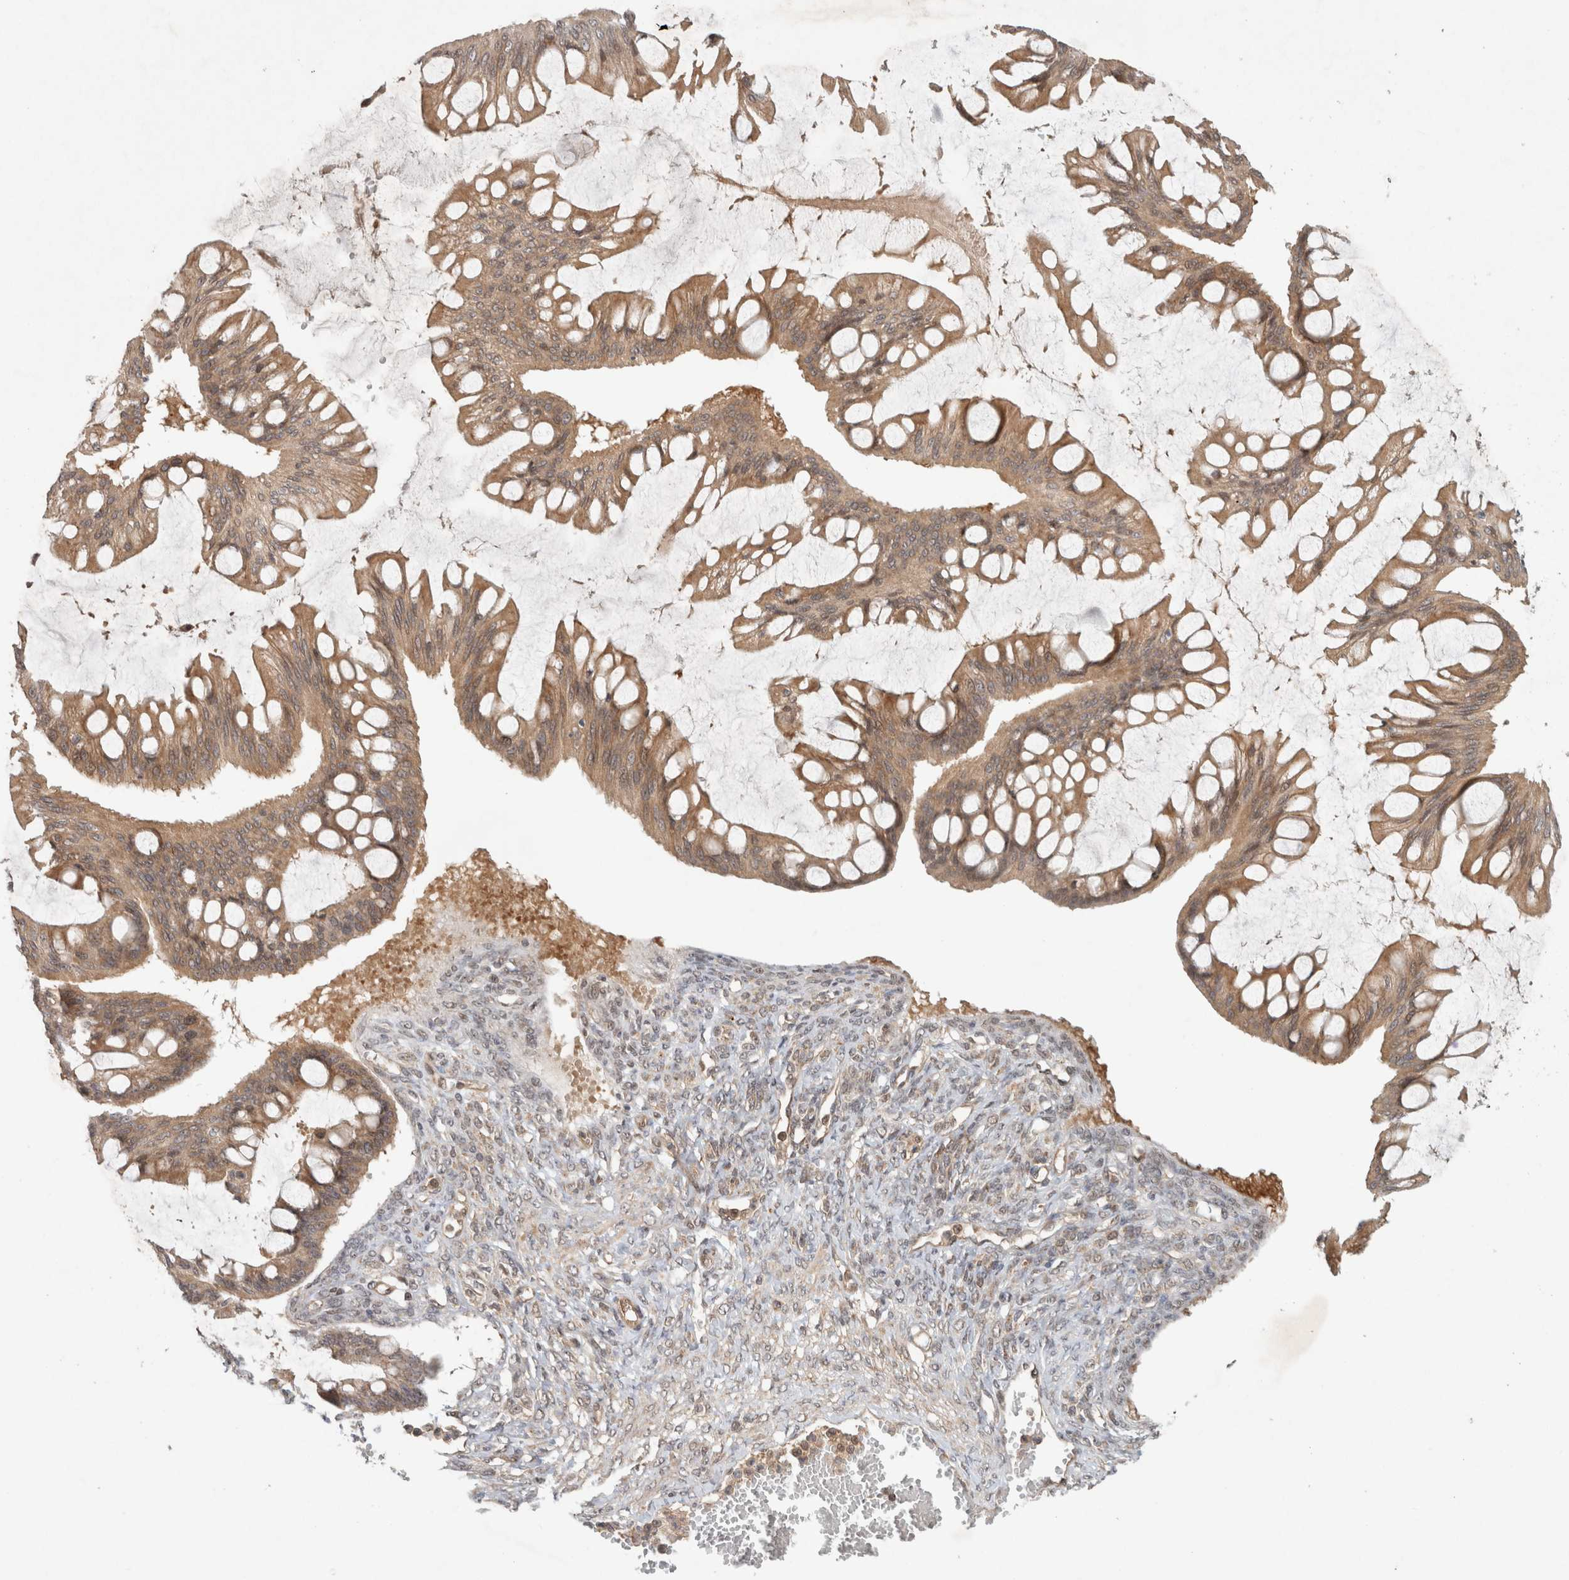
{"staining": {"intensity": "moderate", "quantity": ">75%", "location": "cytoplasmic/membranous"}, "tissue": "ovarian cancer", "cell_type": "Tumor cells", "image_type": "cancer", "snomed": [{"axis": "morphology", "description": "Cystadenocarcinoma, mucinous, NOS"}, {"axis": "topography", "description": "Ovary"}], "caption": "Tumor cells demonstrate moderate cytoplasmic/membranous expression in about >75% of cells in ovarian cancer (mucinous cystadenocarcinoma).", "gene": "CAAP1", "patient": {"sex": "female", "age": 73}}